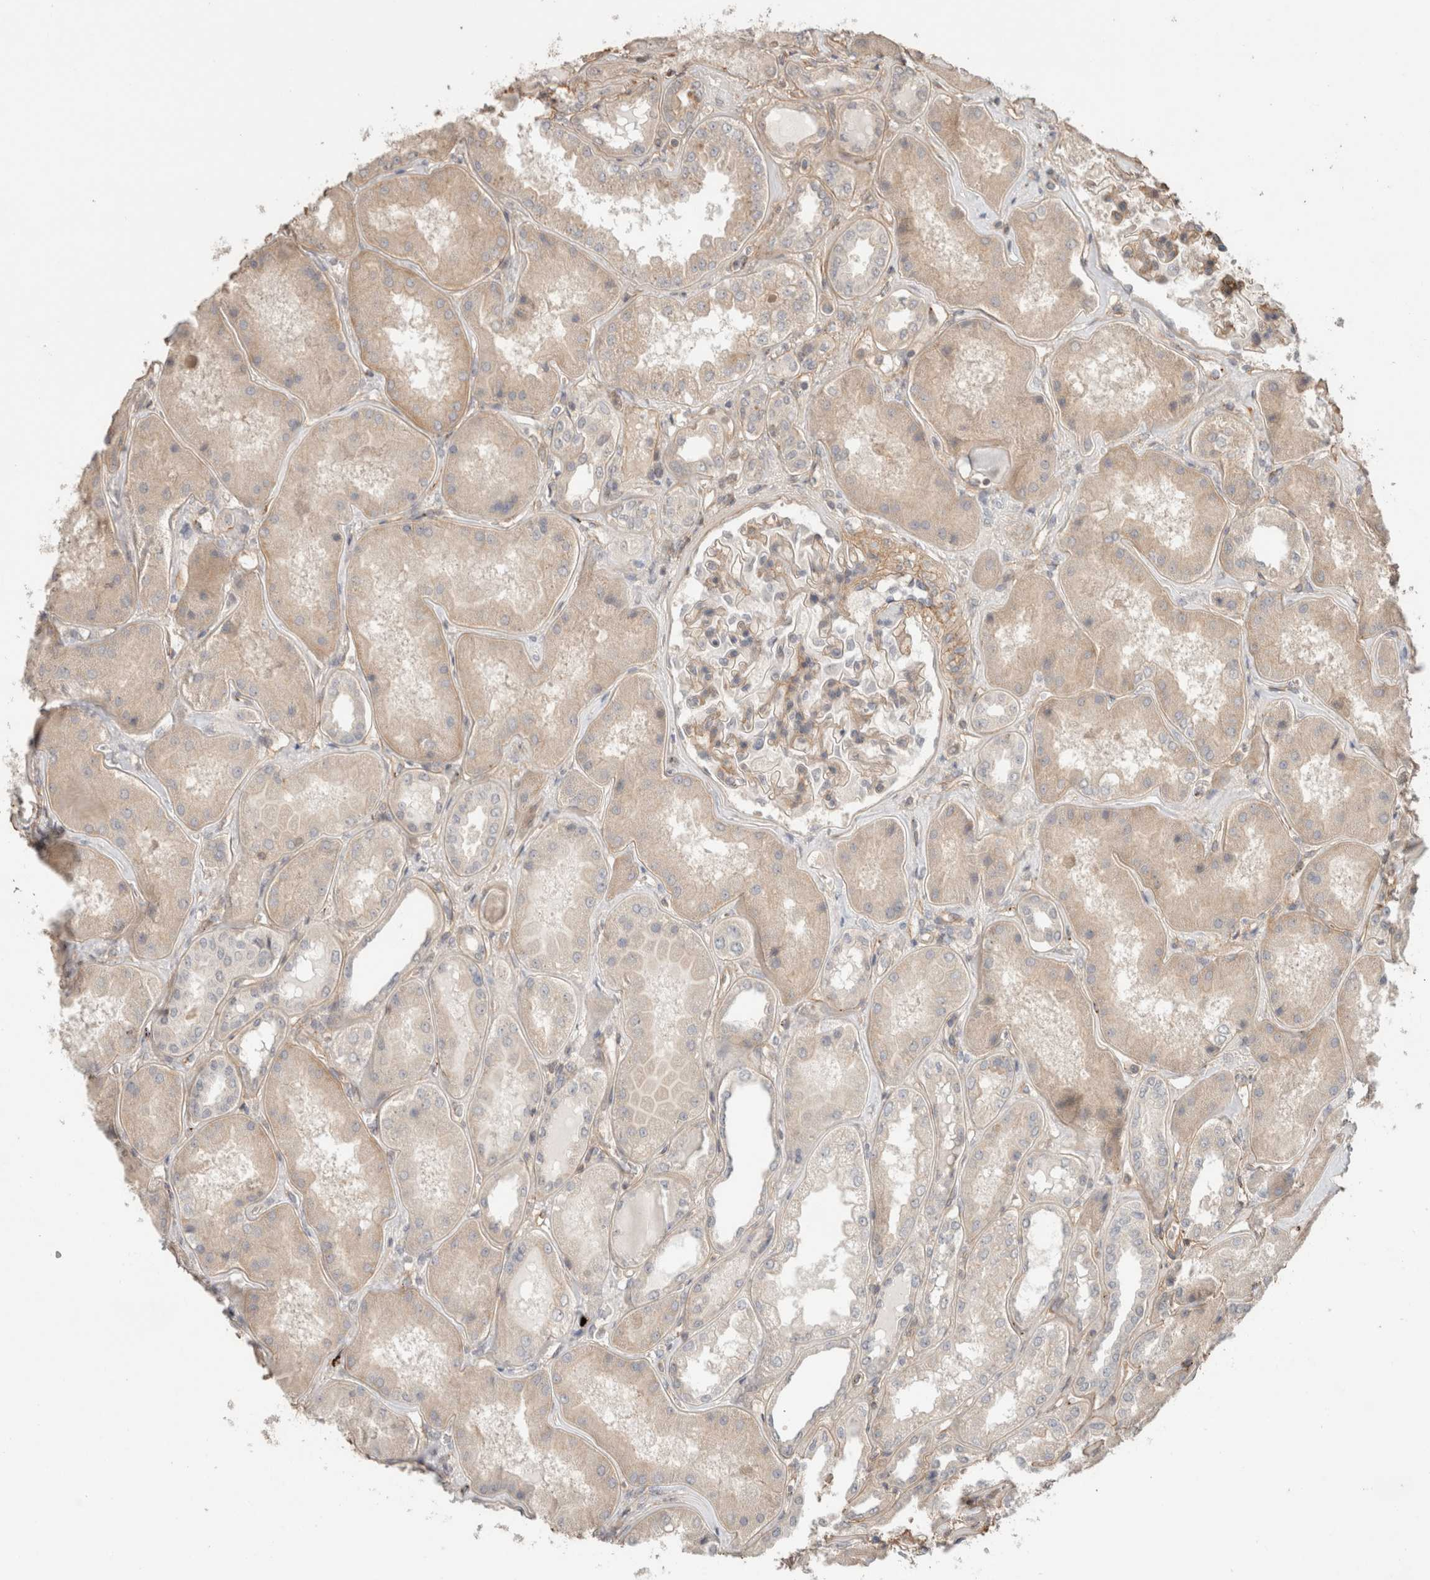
{"staining": {"intensity": "weak", "quantity": ">75%", "location": "cytoplasmic/membranous"}, "tissue": "kidney", "cell_type": "Cells in glomeruli", "image_type": "normal", "snomed": [{"axis": "morphology", "description": "Normal tissue, NOS"}, {"axis": "topography", "description": "Kidney"}], "caption": "Approximately >75% of cells in glomeruli in normal kidney show weak cytoplasmic/membranous protein expression as visualized by brown immunohistochemical staining.", "gene": "HSPG2", "patient": {"sex": "female", "age": 56}}